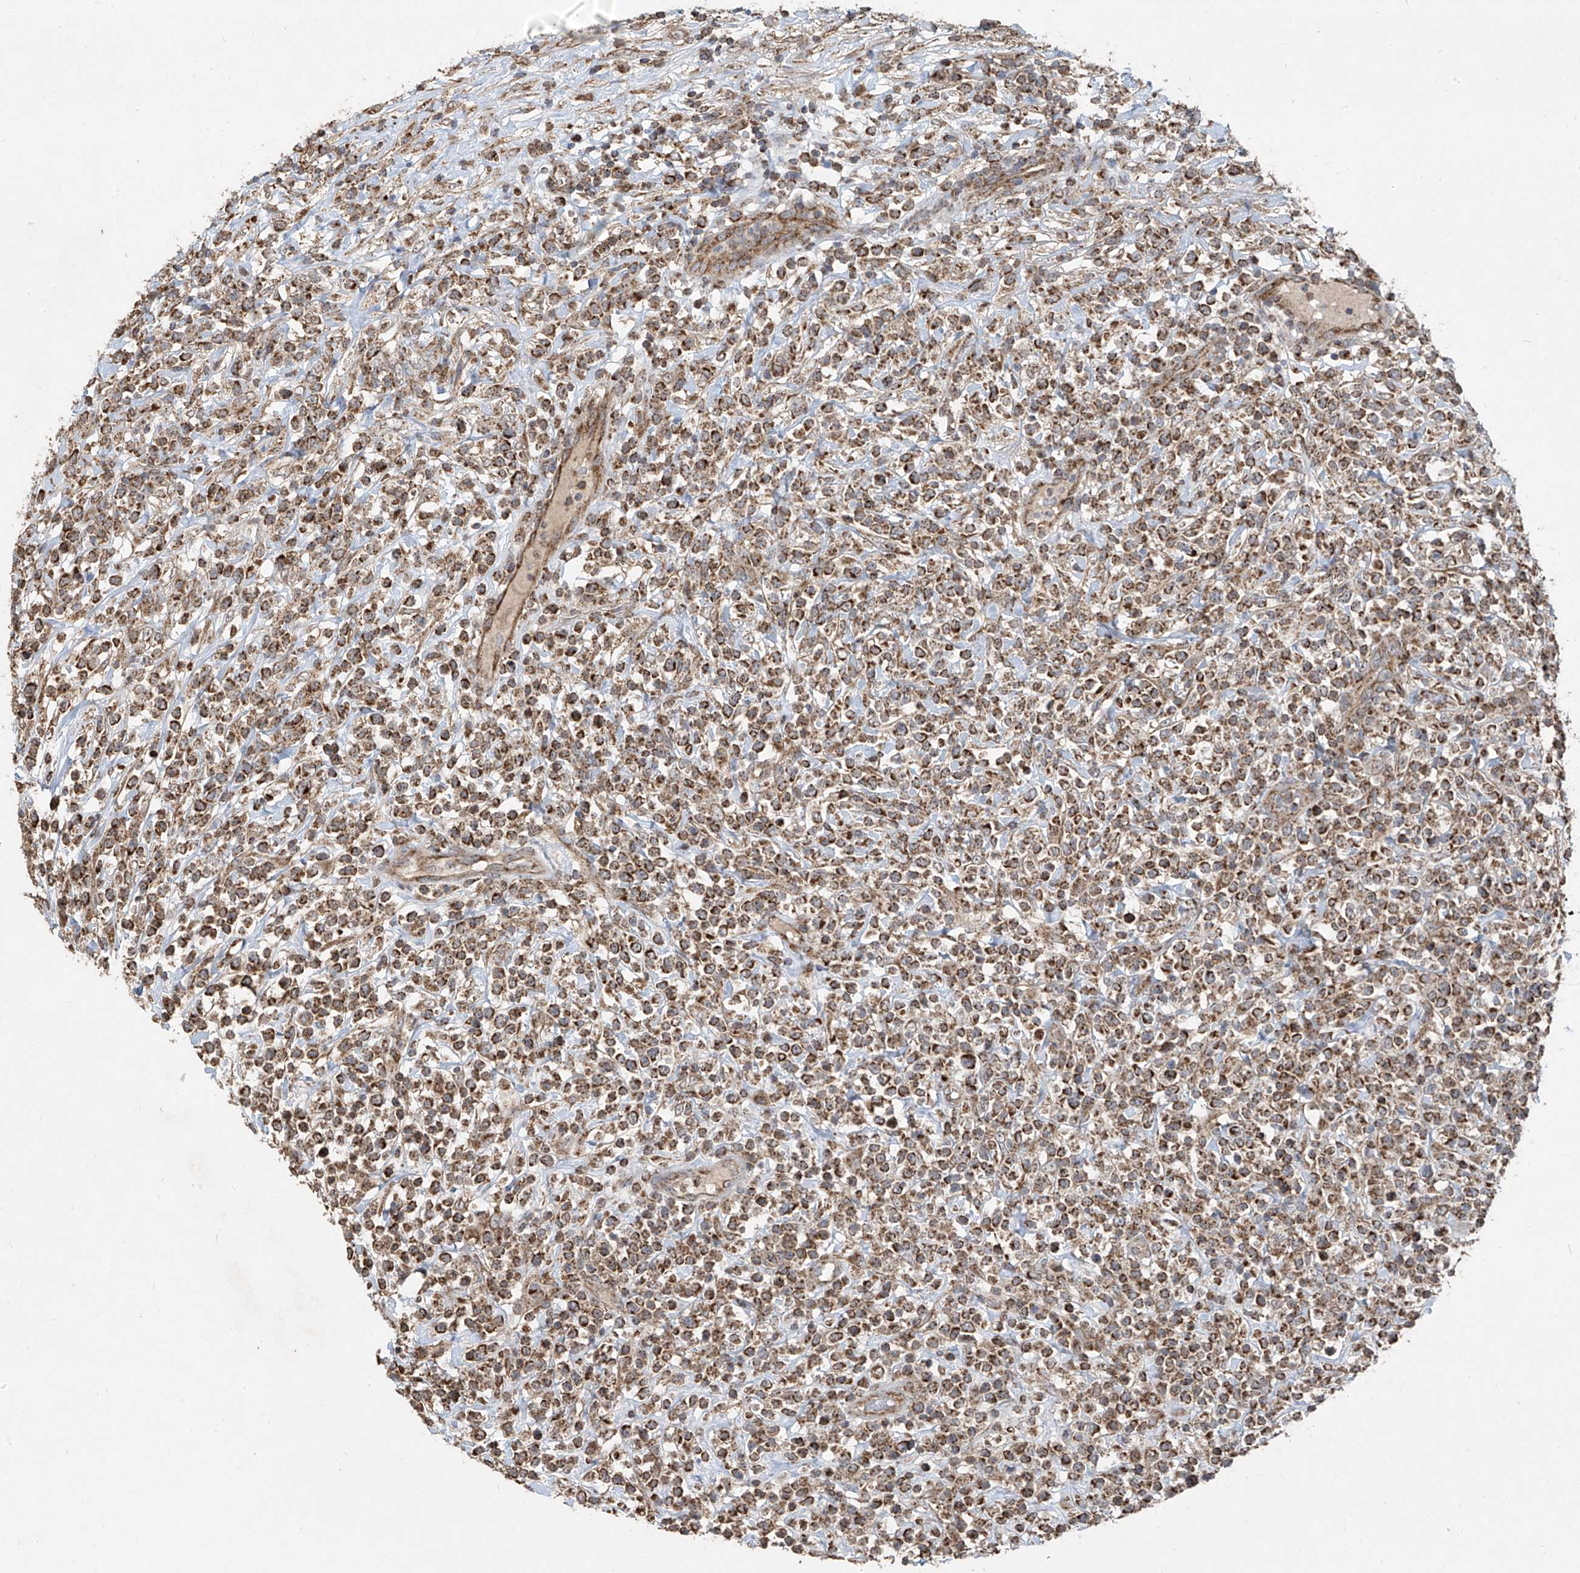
{"staining": {"intensity": "moderate", "quantity": ">75%", "location": "cytoplasmic/membranous"}, "tissue": "lymphoma", "cell_type": "Tumor cells", "image_type": "cancer", "snomed": [{"axis": "morphology", "description": "Malignant lymphoma, non-Hodgkin's type, High grade"}, {"axis": "topography", "description": "Colon"}], "caption": "Protein staining of high-grade malignant lymphoma, non-Hodgkin's type tissue reveals moderate cytoplasmic/membranous staining in about >75% of tumor cells.", "gene": "UQCC1", "patient": {"sex": "female", "age": 53}}